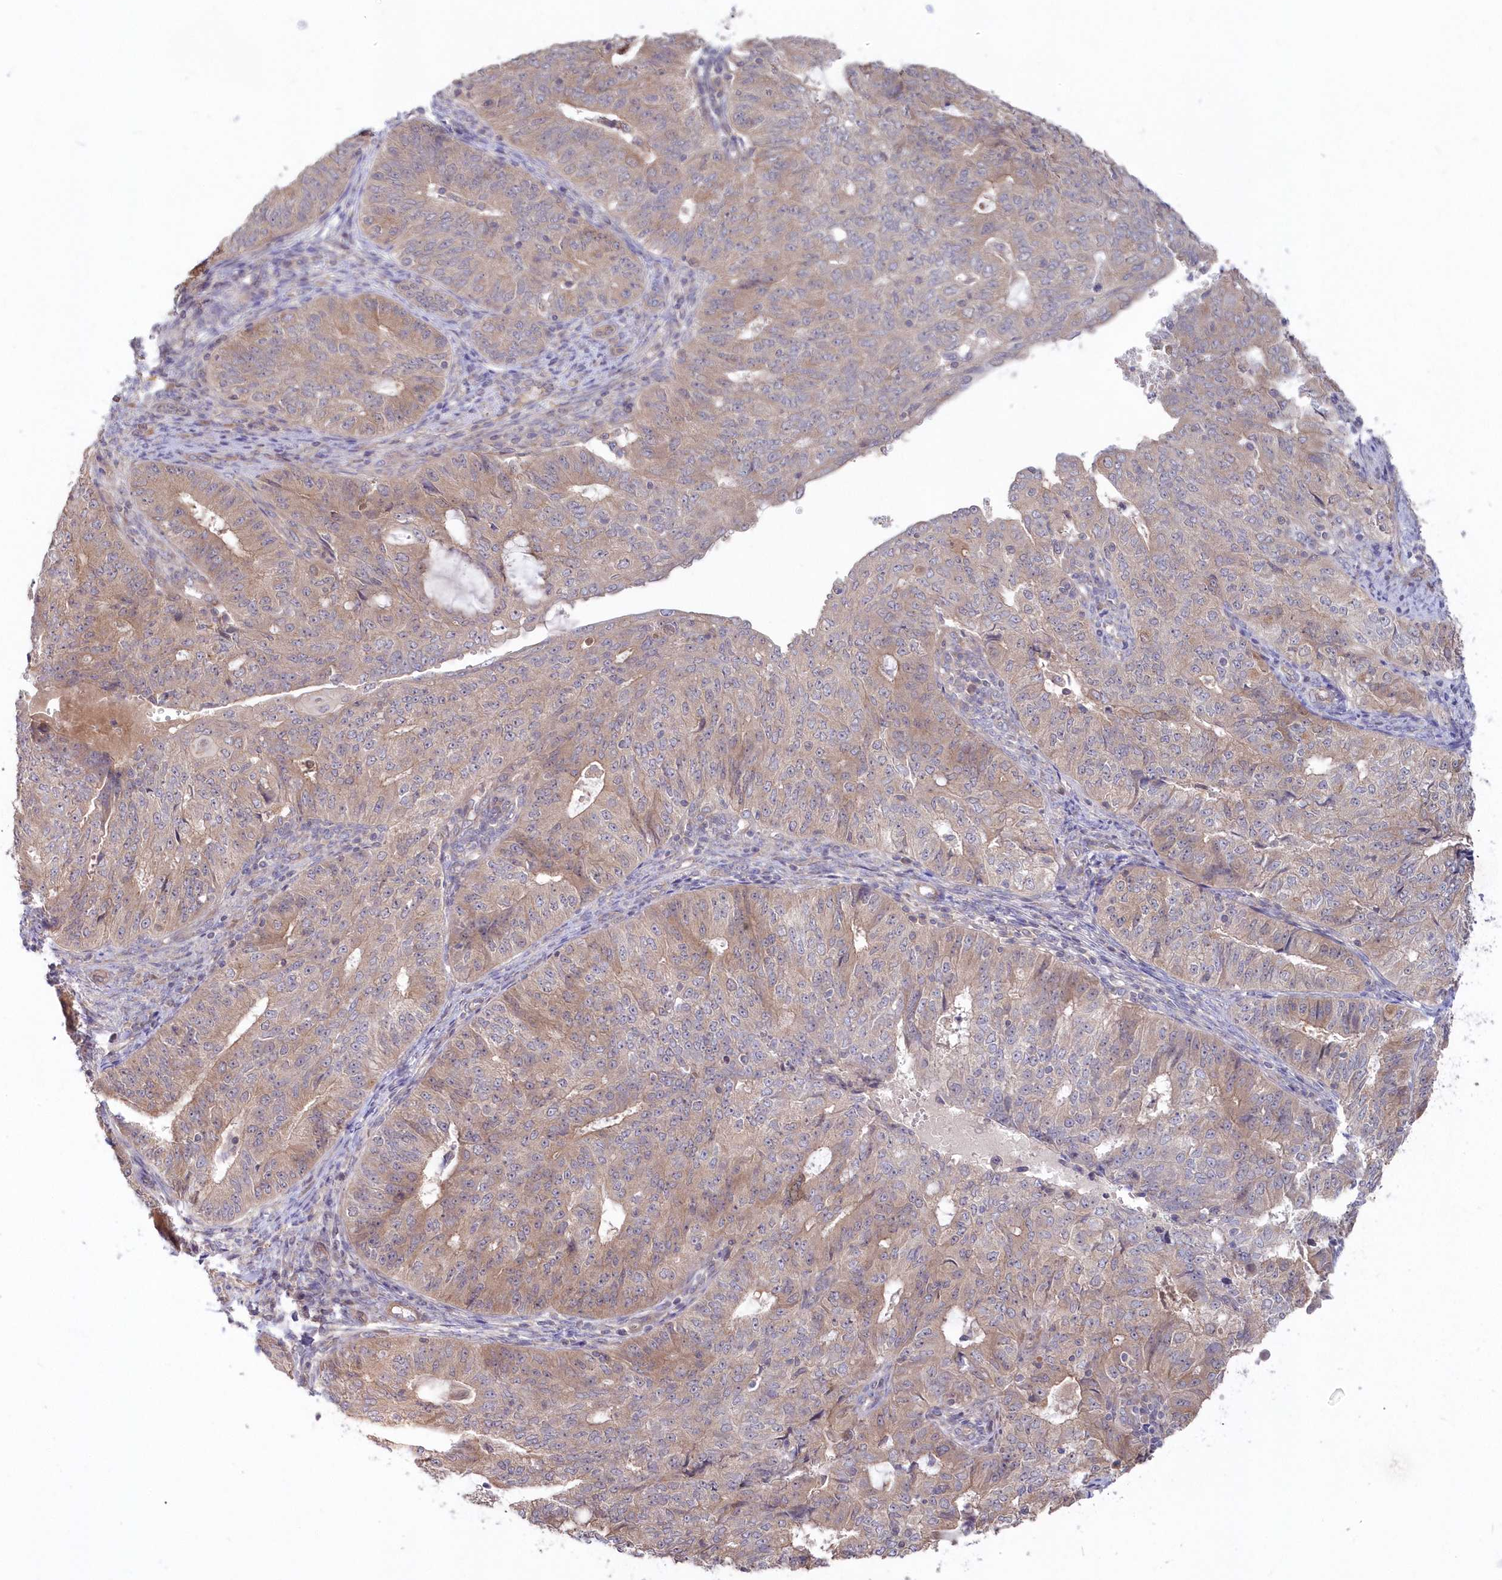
{"staining": {"intensity": "weak", "quantity": "25%-75%", "location": "cytoplasmic/membranous"}, "tissue": "endometrial cancer", "cell_type": "Tumor cells", "image_type": "cancer", "snomed": [{"axis": "morphology", "description": "Adenocarcinoma, NOS"}, {"axis": "topography", "description": "Endometrium"}], "caption": "Brown immunohistochemical staining in adenocarcinoma (endometrial) exhibits weak cytoplasmic/membranous staining in approximately 25%-75% of tumor cells.", "gene": "TBCA", "patient": {"sex": "female", "age": 32}}